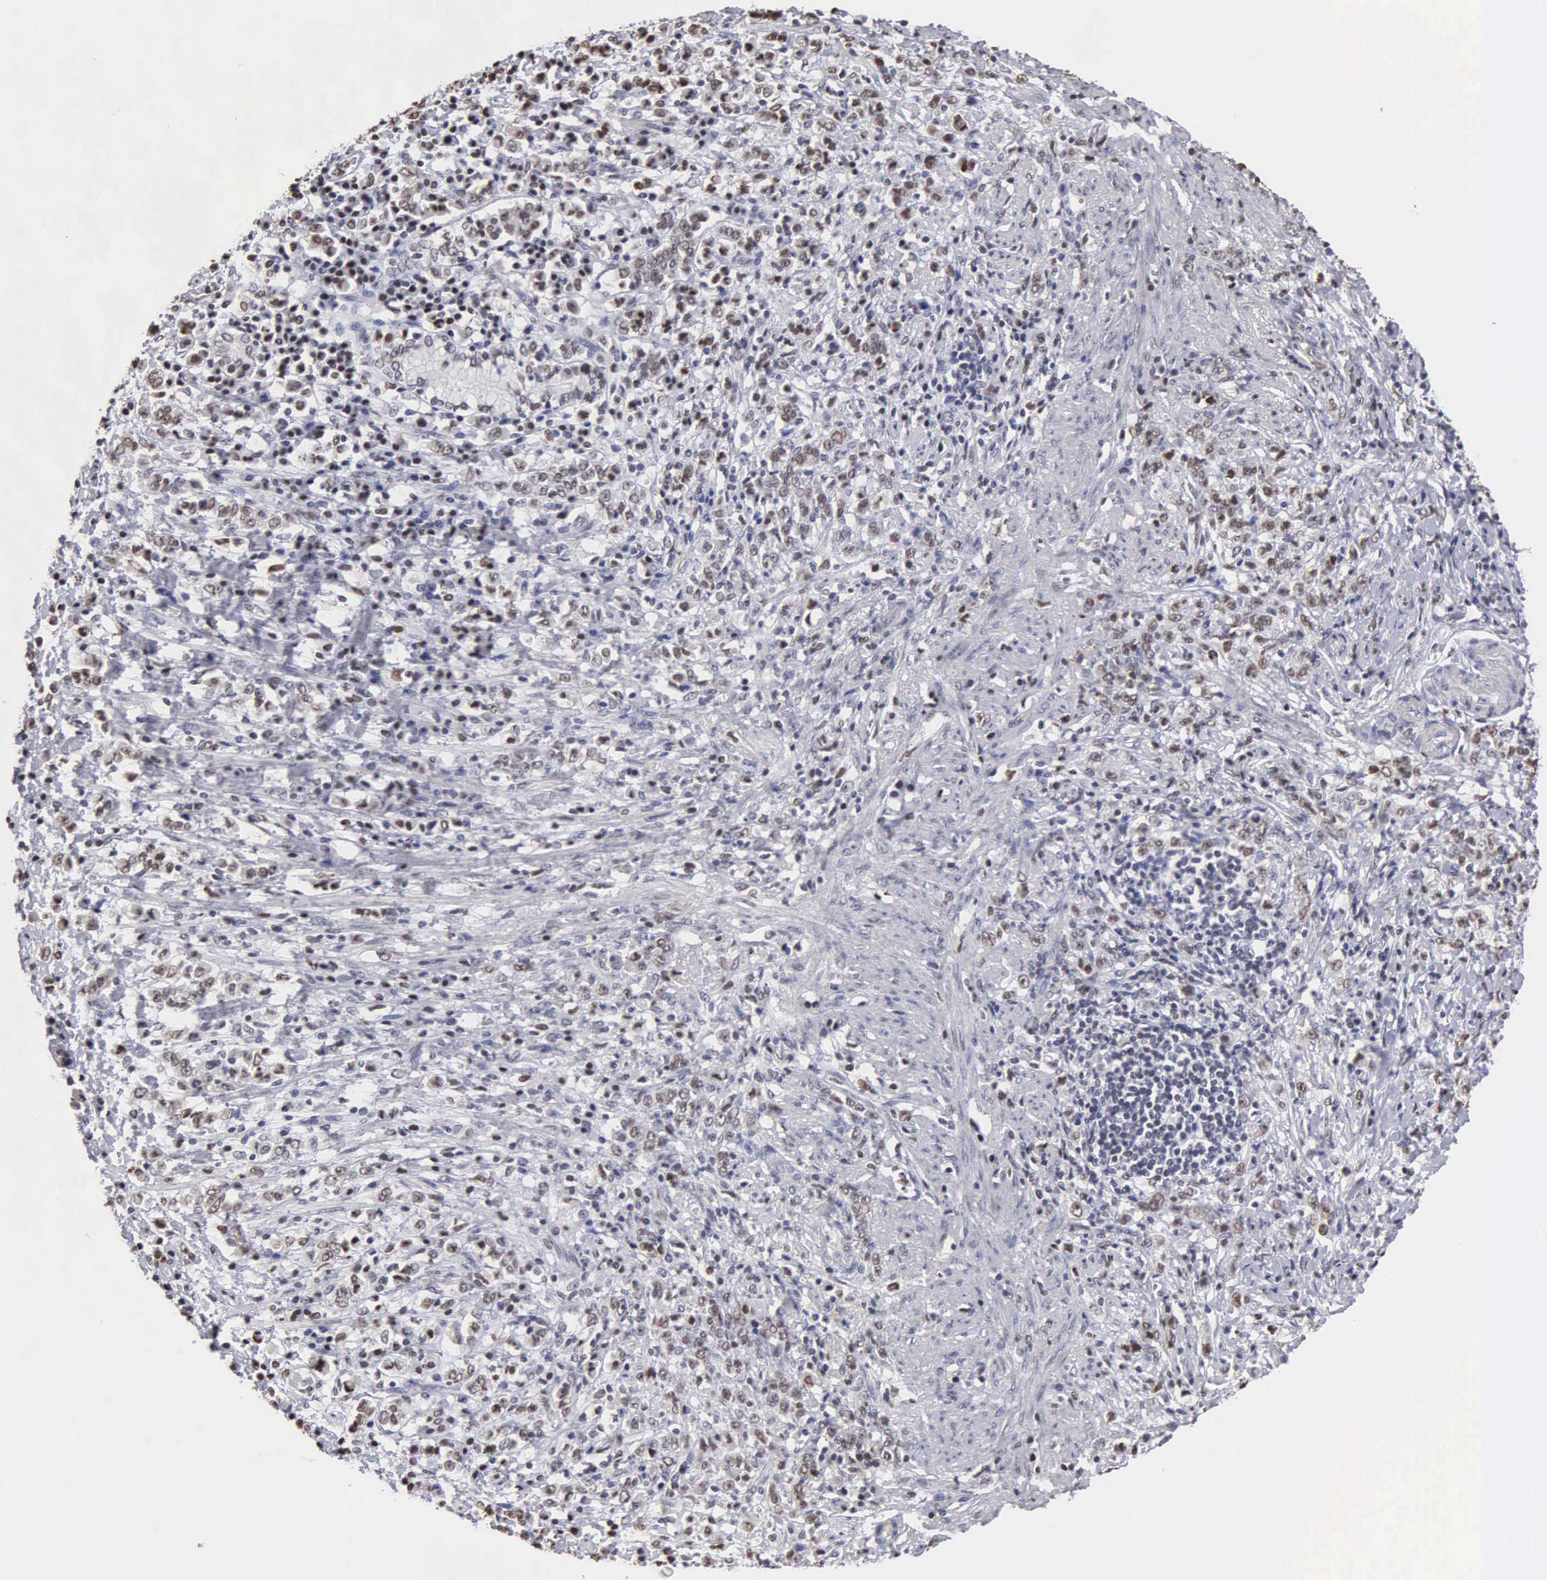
{"staining": {"intensity": "moderate", "quantity": "25%-75%", "location": "nuclear"}, "tissue": "stomach cancer", "cell_type": "Tumor cells", "image_type": "cancer", "snomed": [{"axis": "morphology", "description": "Adenocarcinoma, NOS"}, {"axis": "topography", "description": "Stomach, lower"}], "caption": "Protein expression analysis of human stomach cancer reveals moderate nuclear positivity in about 25%-75% of tumor cells.", "gene": "CCNG1", "patient": {"sex": "male", "age": 88}}